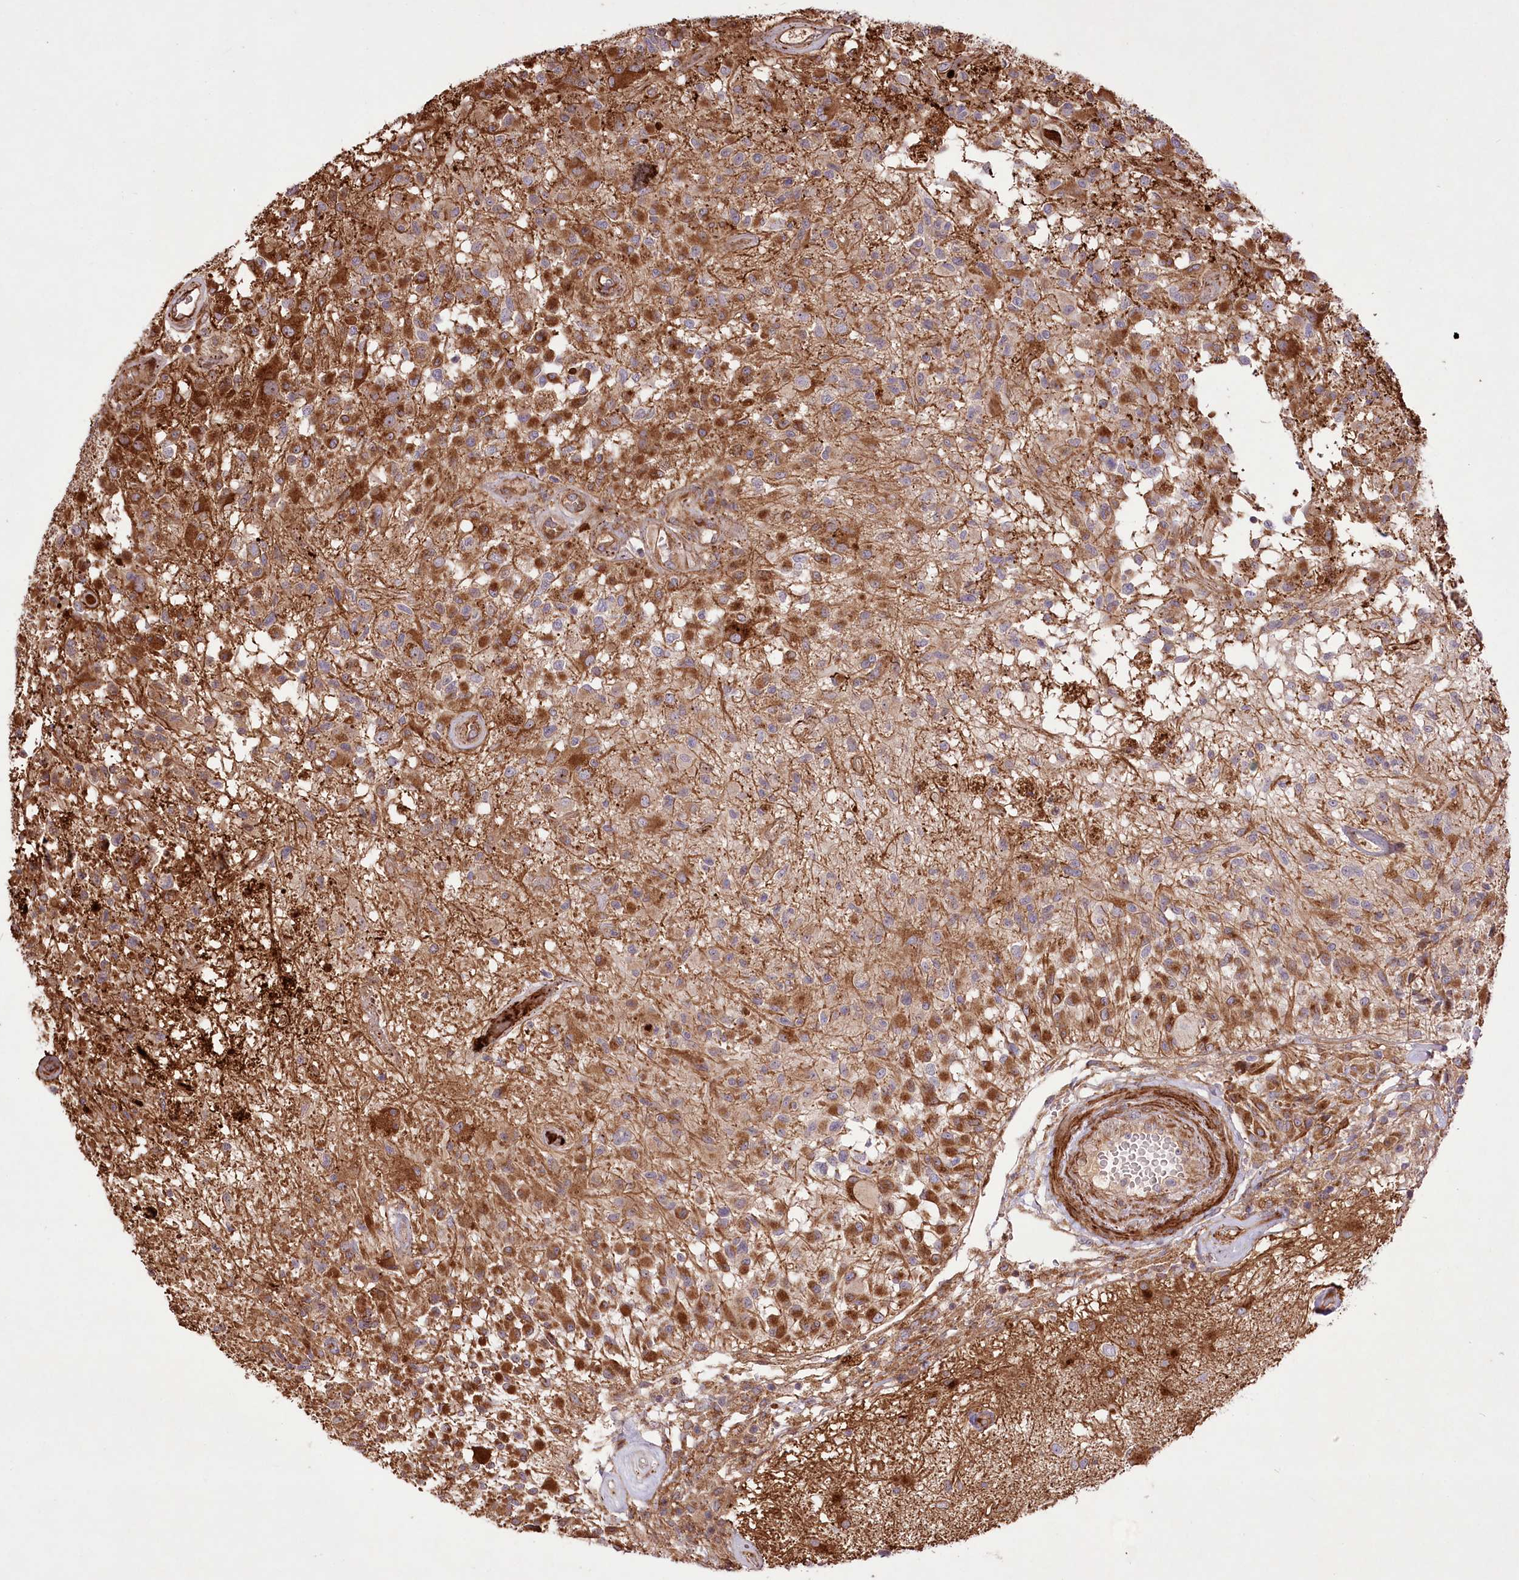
{"staining": {"intensity": "moderate", "quantity": "25%-75%", "location": "cytoplasmic/membranous"}, "tissue": "glioma", "cell_type": "Tumor cells", "image_type": "cancer", "snomed": [{"axis": "morphology", "description": "Glioma, malignant, High grade"}, {"axis": "morphology", "description": "Glioblastoma, NOS"}, {"axis": "topography", "description": "Brain"}], "caption": "The photomicrograph reveals a brown stain indicating the presence of a protein in the cytoplasmic/membranous of tumor cells in malignant glioma (high-grade). (DAB = brown stain, brightfield microscopy at high magnification).", "gene": "RNF24", "patient": {"sex": "male", "age": 60}}